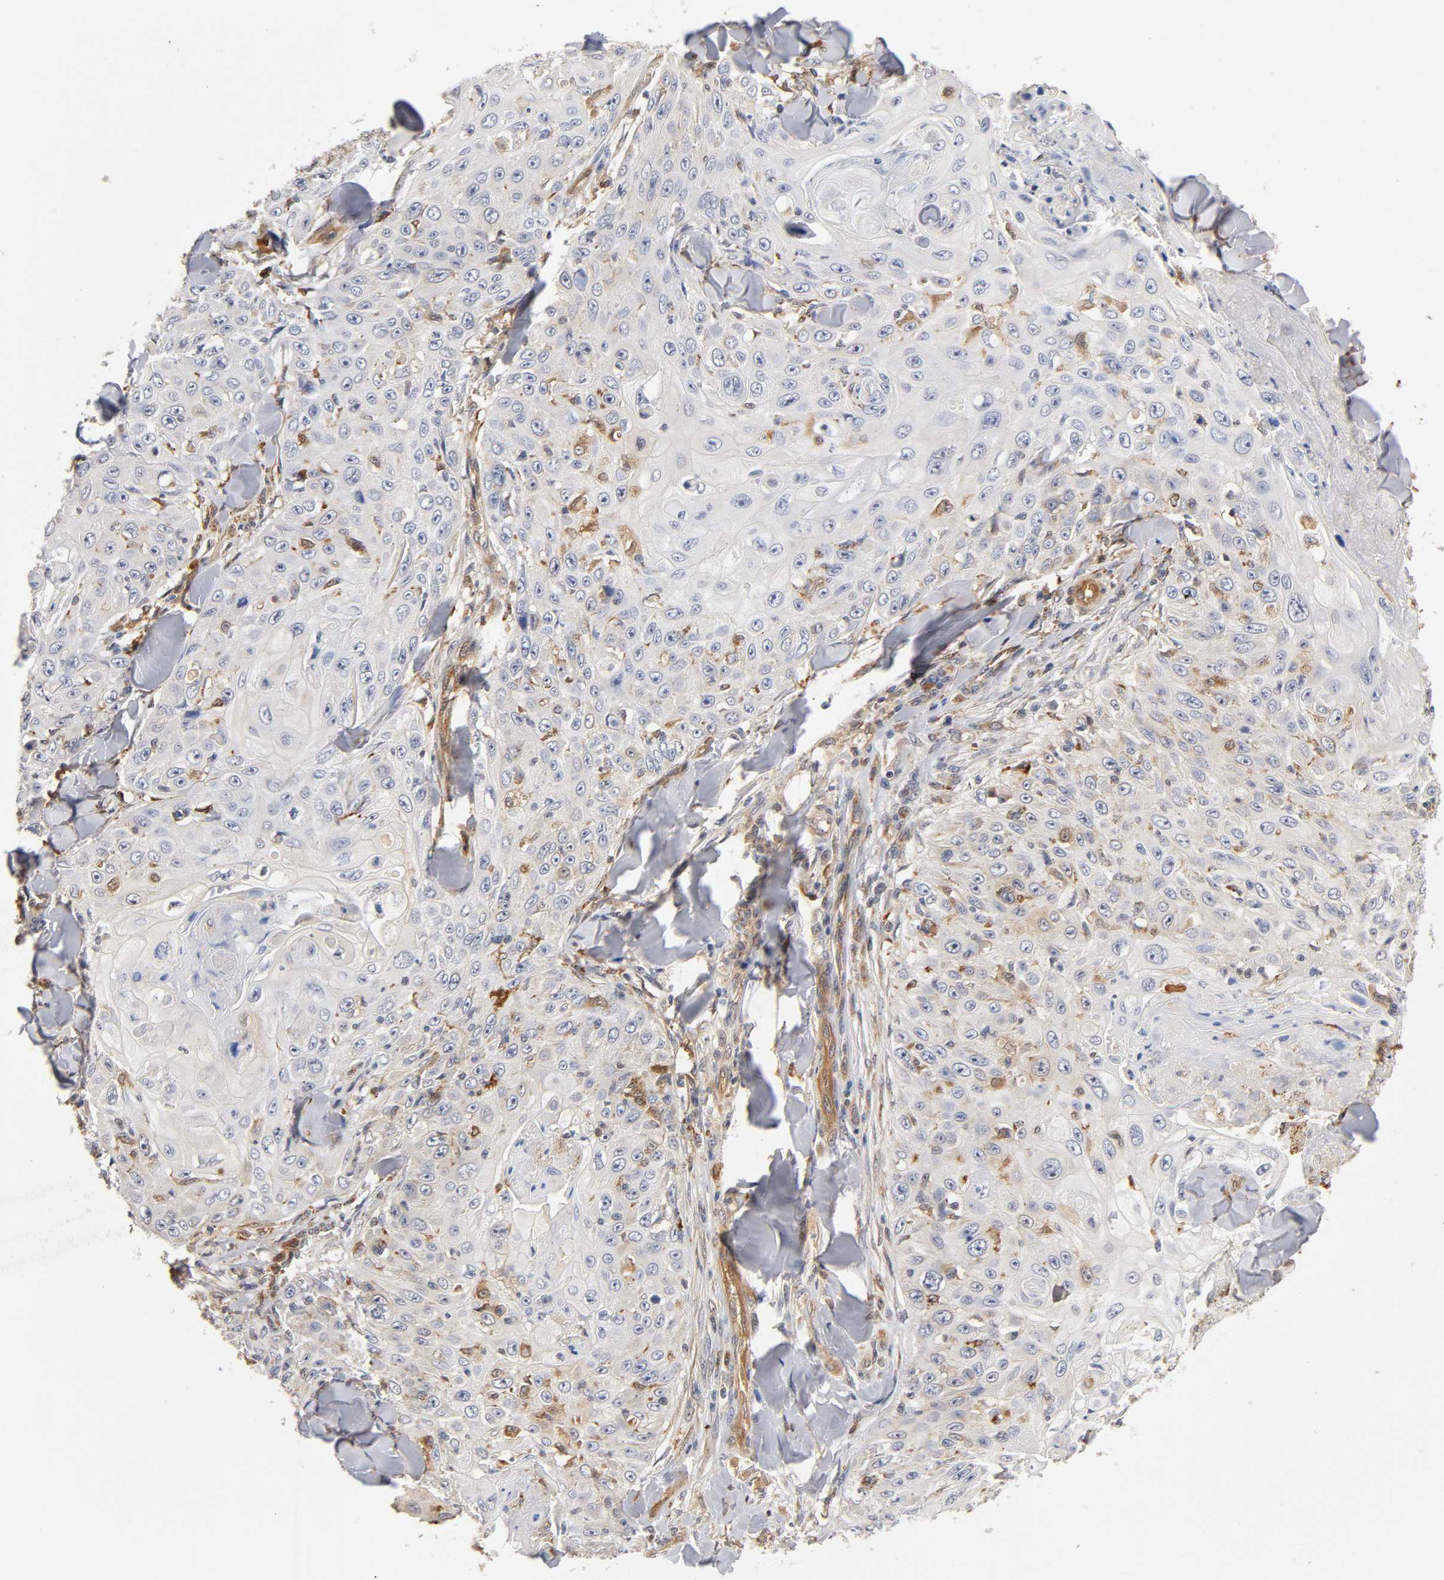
{"staining": {"intensity": "weak", "quantity": "<25%", "location": "cytoplasmic/membranous"}, "tissue": "skin cancer", "cell_type": "Tumor cells", "image_type": "cancer", "snomed": [{"axis": "morphology", "description": "Squamous cell carcinoma, NOS"}, {"axis": "topography", "description": "Skin"}], "caption": "Tumor cells are negative for protein expression in human skin squamous cell carcinoma. (Brightfield microscopy of DAB (3,3'-diaminobenzidine) immunohistochemistry at high magnification).", "gene": "ISG15", "patient": {"sex": "male", "age": 86}}